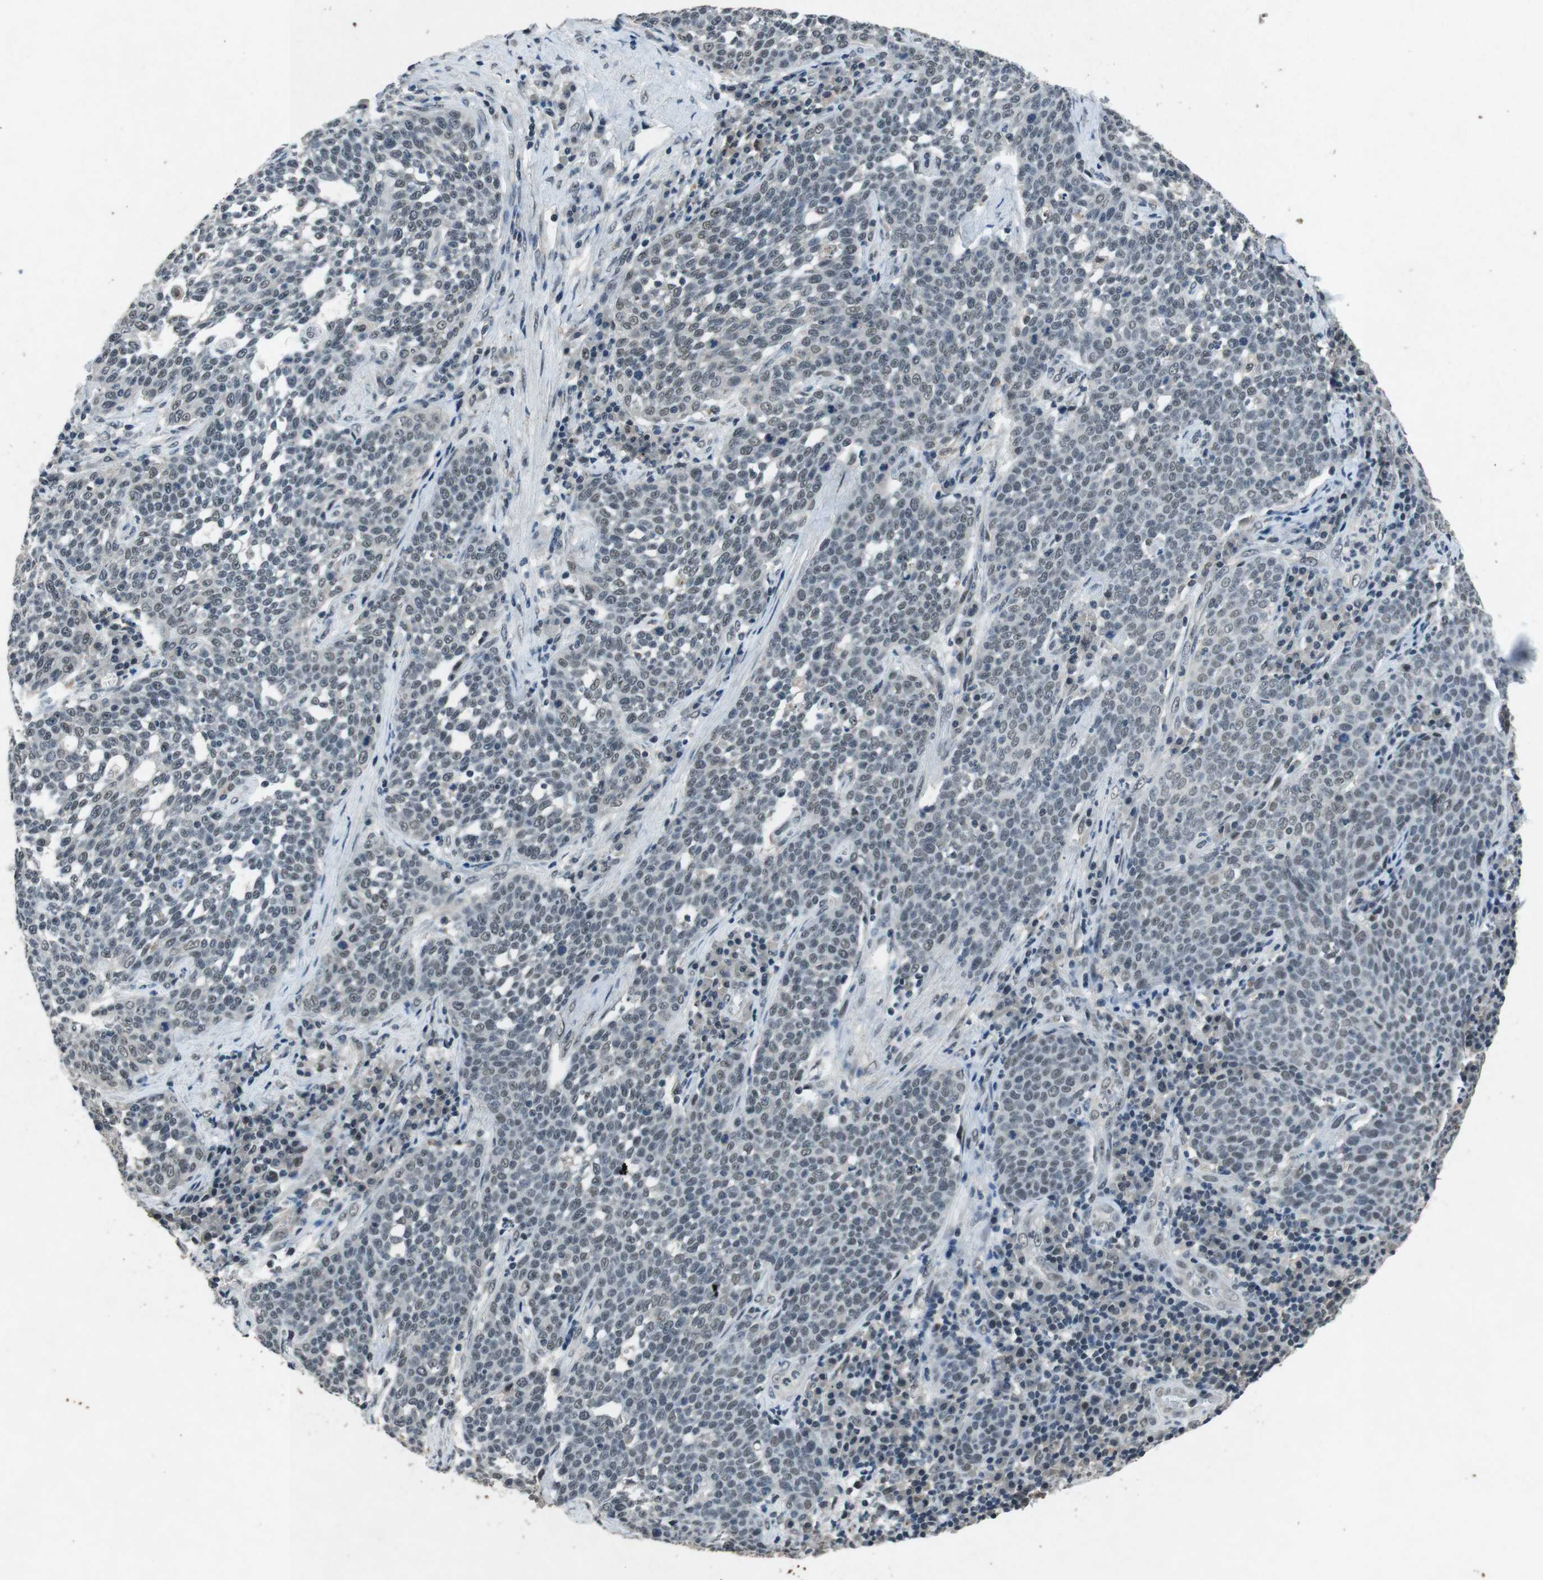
{"staining": {"intensity": "weak", "quantity": "<25%", "location": "nuclear"}, "tissue": "cervical cancer", "cell_type": "Tumor cells", "image_type": "cancer", "snomed": [{"axis": "morphology", "description": "Squamous cell carcinoma, NOS"}, {"axis": "topography", "description": "Cervix"}], "caption": "An image of human cervical cancer is negative for staining in tumor cells.", "gene": "USP7", "patient": {"sex": "female", "age": 34}}